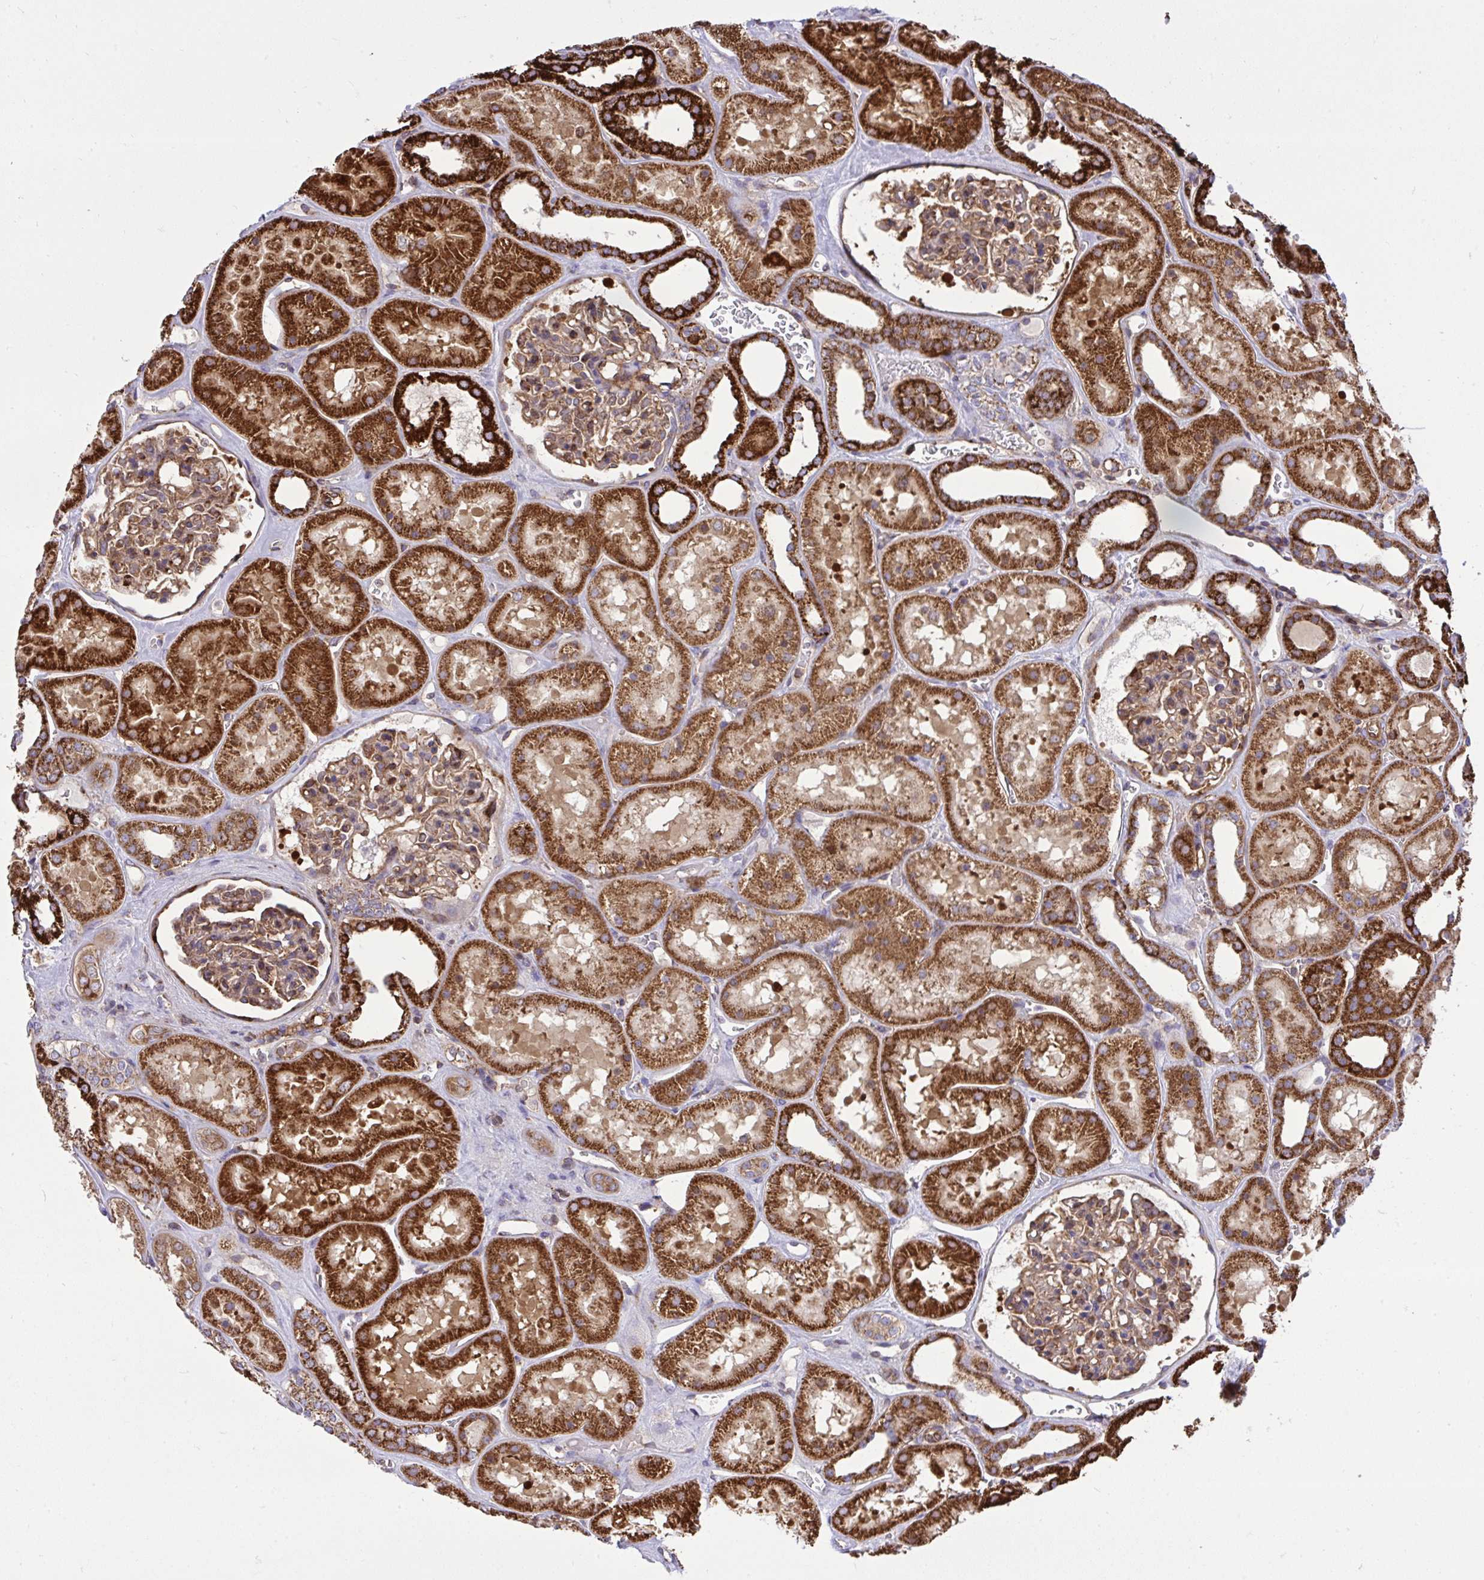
{"staining": {"intensity": "moderate", "quantity": ">75%", "location": "cytoplasmic/membranous"}, "tissue": "kidney", "cell_type": "Cells in glomeruli", "image_type": "normal", "snomed": [{"axis": "morphology", "description": "Normal tissue, NOS"}, {"axis": "topography", "description": "Kidney"}], "caption": "The immunohistochemical stain labels moderate cytoplasmic/membranous expression in cells in glomeruli of benign kidney. Nuclei are stained in blue.", "gene": "NMNAT3", "patient": {"sex": "female", "age": 41}}